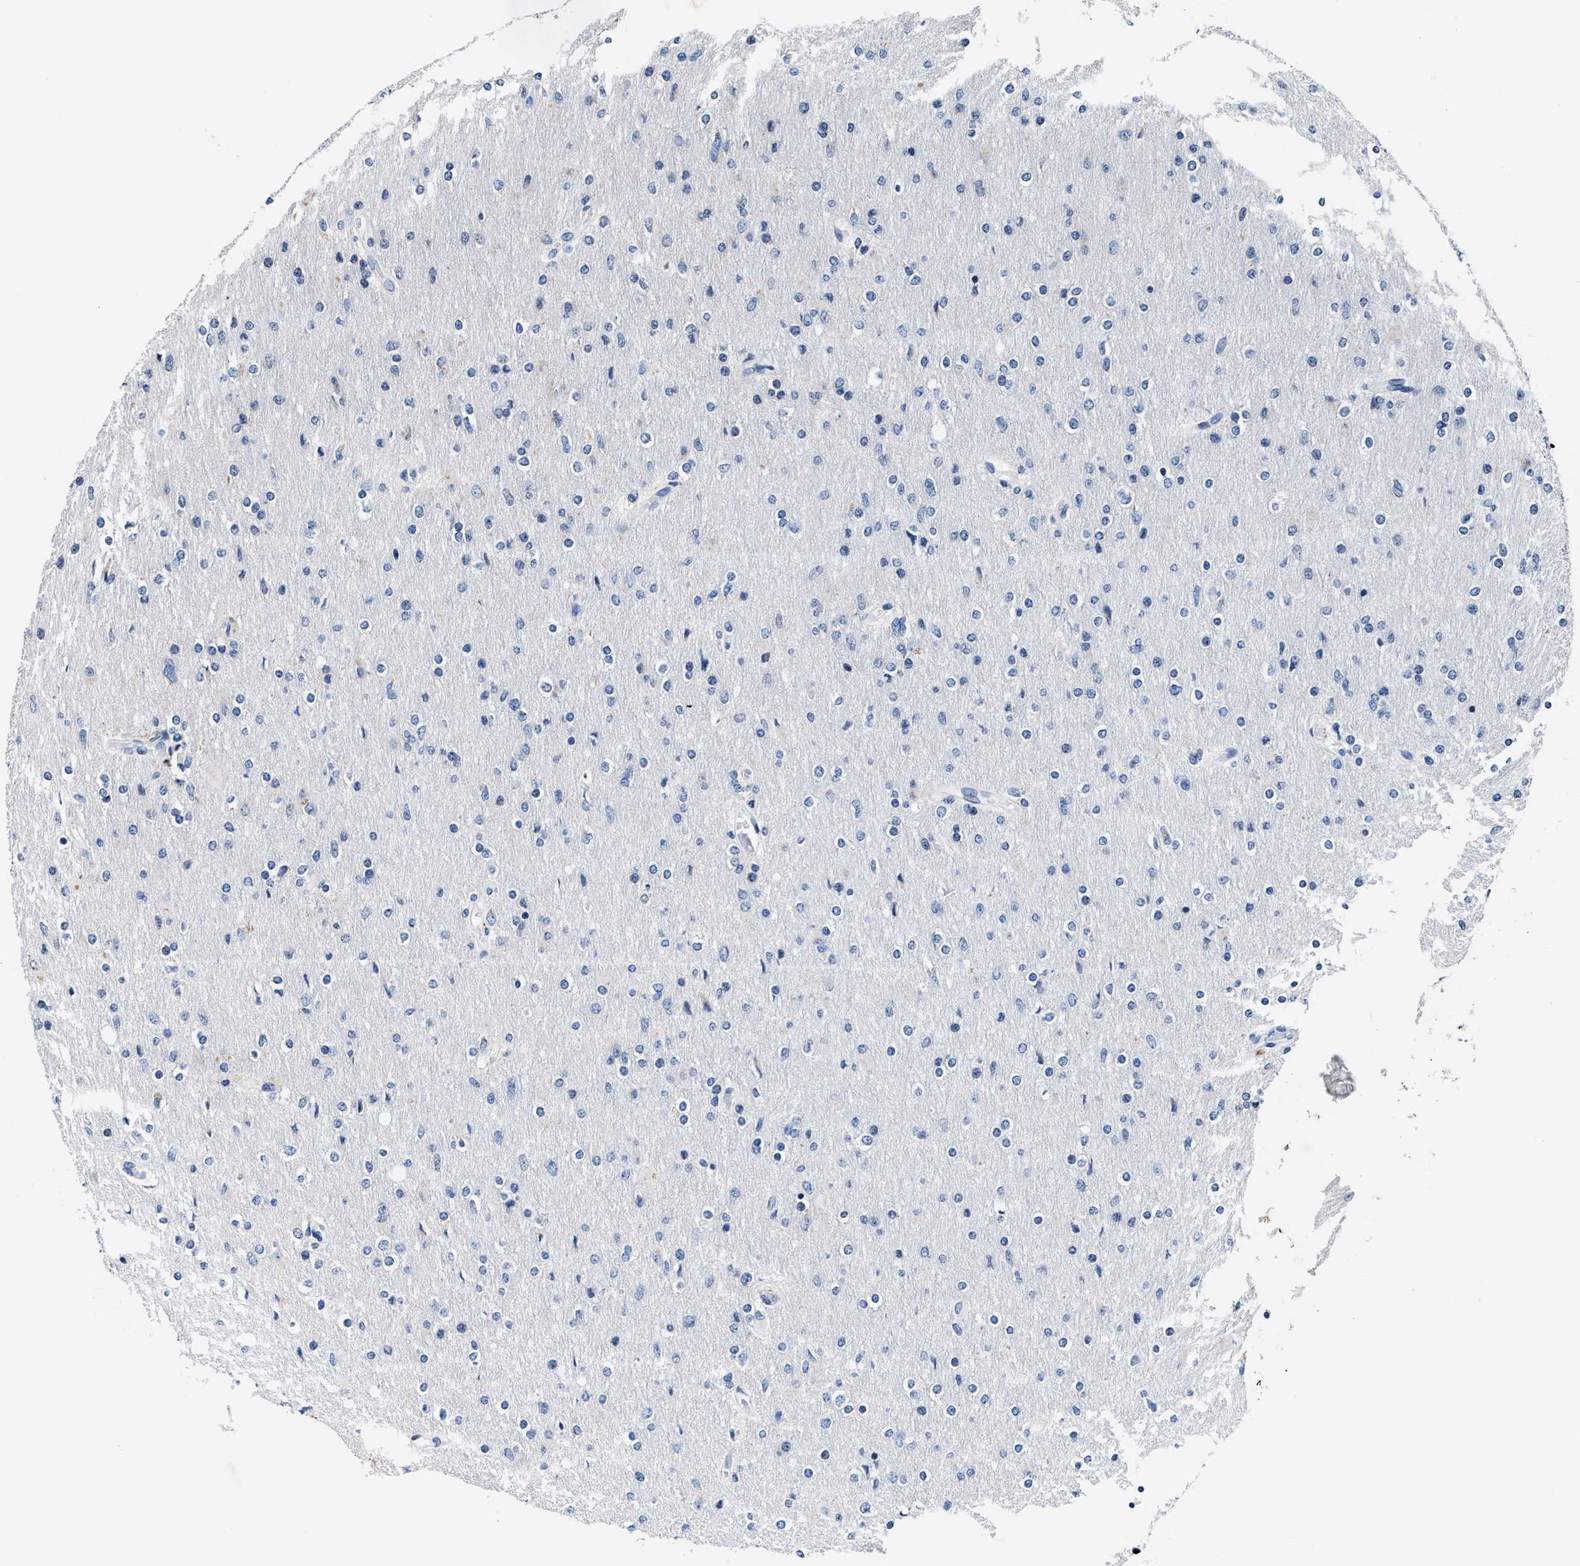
{"staining": {"intensity": "negative", "quantity": "none", "location": "none"}, "tissue": "glioma", "cell_type": "Tumor cells", "image_type": "cancer", "snomed": [{"axis": "morphology", "description": "Glioma, malignant, High grade"}, {"axis": "topography", "description": "Cerebral cortex"}], "caption": "Glioma stained for a protein using immunohistochemistry (IHC) exhibits no positivity tumor cells.", "gene": "TMEM53", "patient": {"sex": "female", "age": 36}}